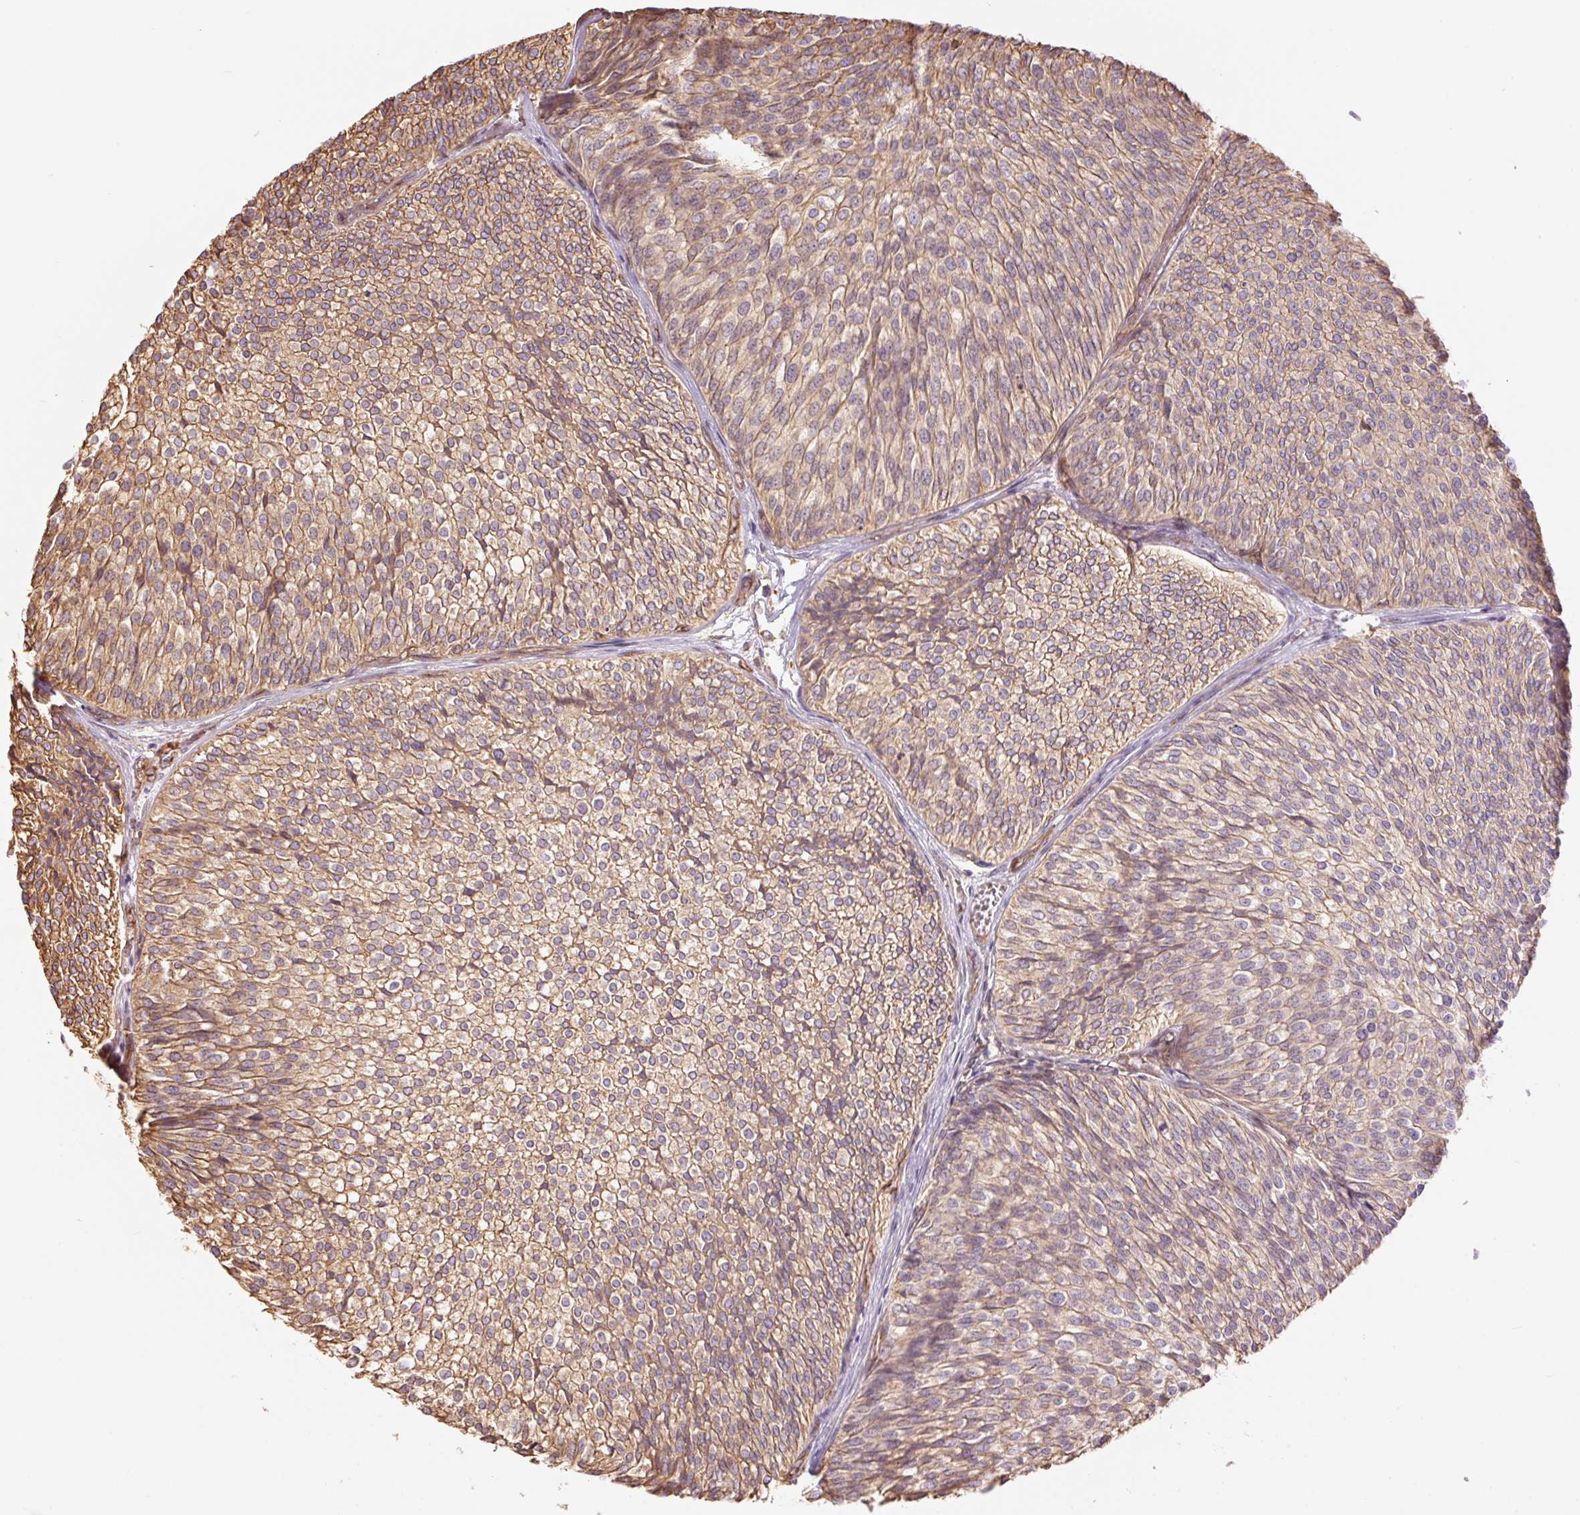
{"staining": {"intensity": "moderate", "quantity": ">75%", "location": "cytoplasmic/membranous"}, "tissue": "urothelial cancer", "cell_type": "Tumor cells", "image_type": "cancer", "snomed": [{"axis": "morphology", "description": "Urothelial carcinoma, Low grade"}, {"axis": "topography", "description": "Urinary bladder"}], "caption": "Immunohistochemistry (IHC) of urothelial cancer shows medium levels of moderate cytoplasmic/membranous expression in approximately >75% of tumor cells. The staining is performed using DAB brown chromogen to label protein expression. The nuclei are counter-stained blue using hematoxylin.", "gene": "PPP1R1B", "patient": {"sex": "male", "age": 91}}